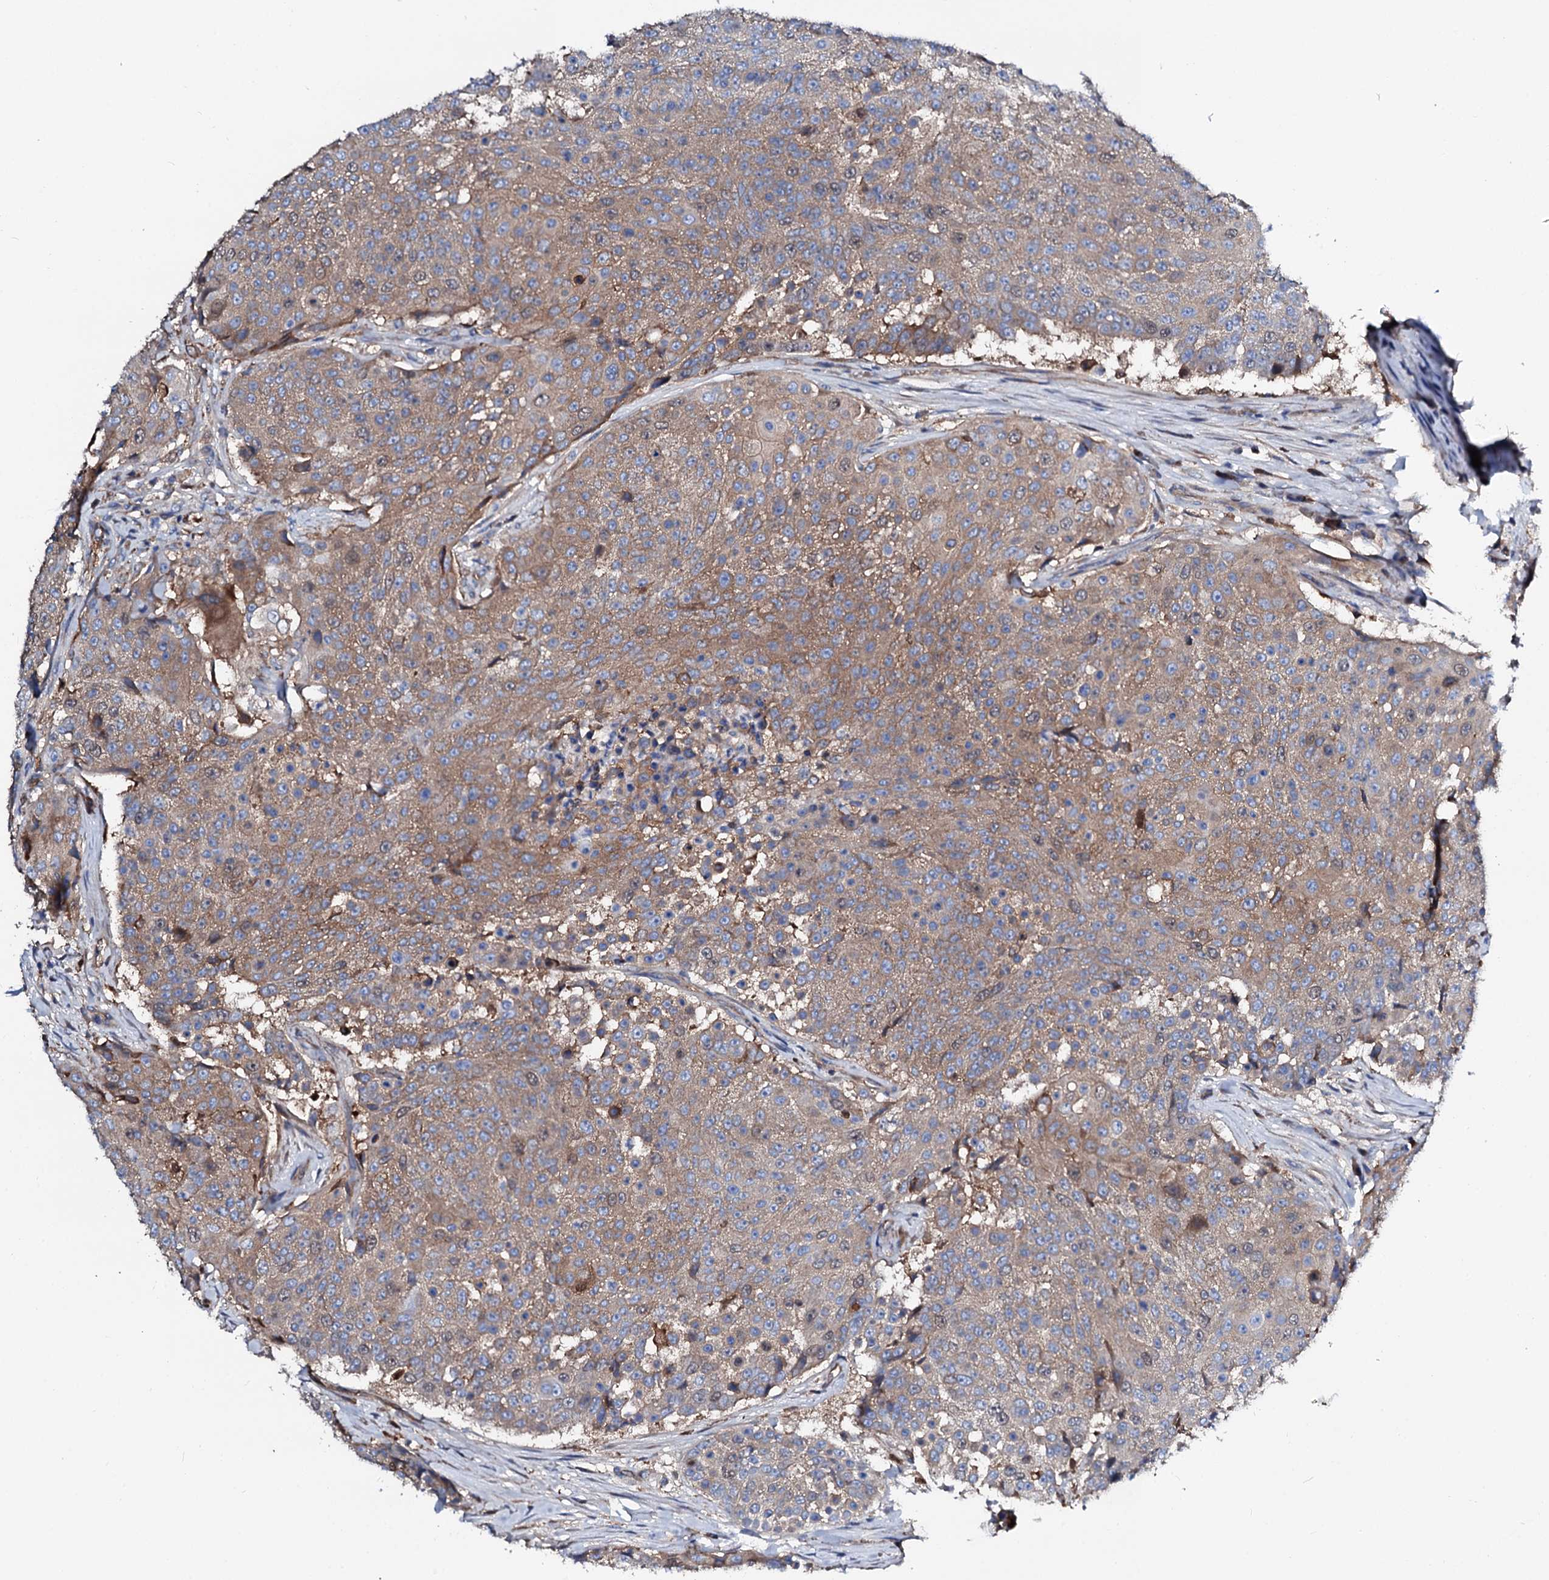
{"staining": {"intensity": "moderate", "quantity": ">75%", "location": "cytoplasmic/membranous"}, "tissue": "urothelial cancer", "cell_type": "Tumor cells", "image_type": "cancer", "snomed": [{"axis": "morphology", "description": "Urothelial carcinoma, High grade"}, {"axis": "topography", "description": "Urinary bladder"}], "caption": "IHC of urothelial carcinoma (high-grade) shows medium levels of moderate cytoplasmic/membranous positivity in approximately >75% of tumor cells.", "gene": "CSKMT", "patient": {"sex": "female", "age": 63}}